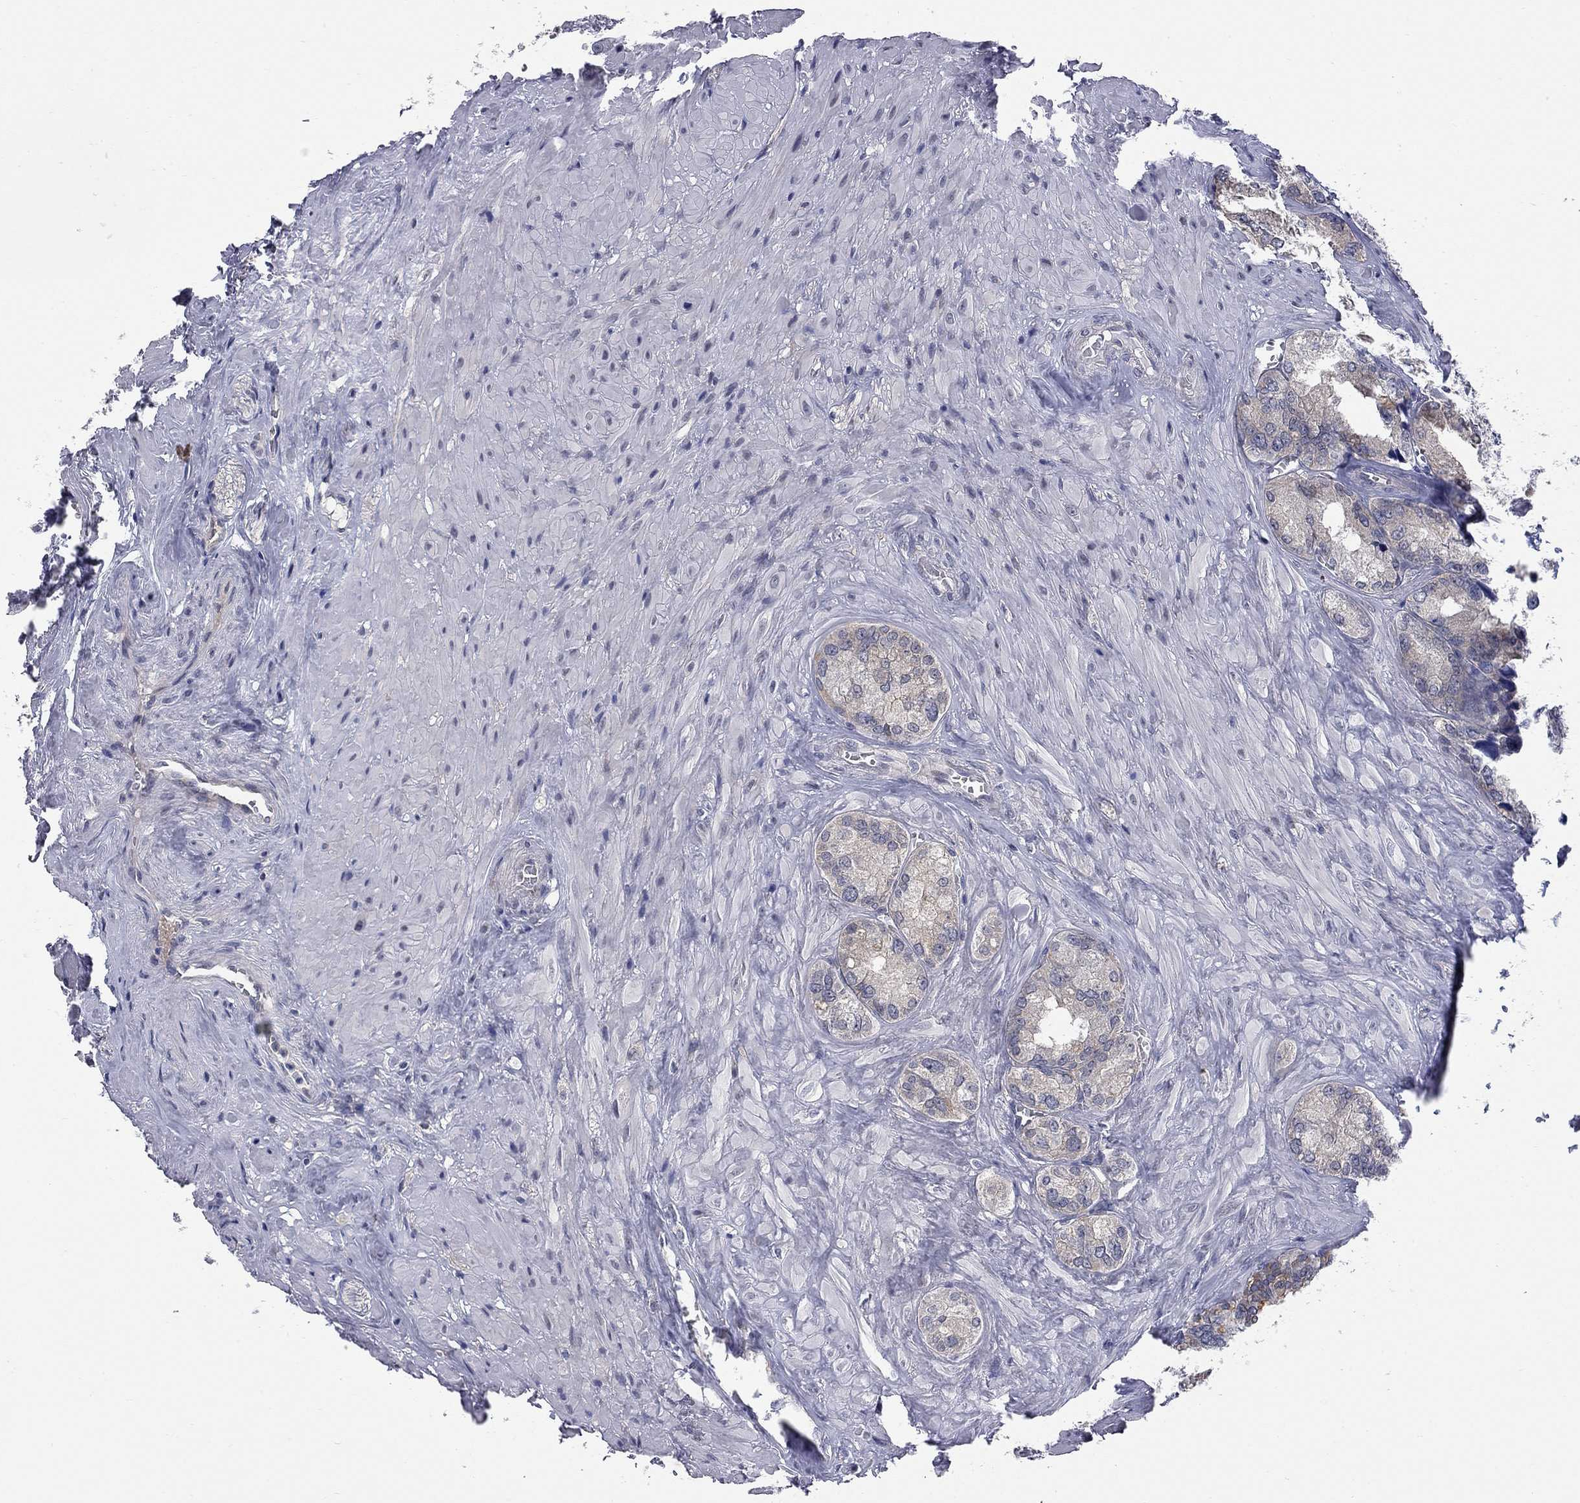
{"staining": {"intensity": "moderate", "quantity": ">75%", "location": "cytoplasmic/membranous"}, "tissue": "seminal vesicle", "cell_type": "Glandular cells", "image_type": "normal", "snomed": [{"axis": "morphology", "description": "Normal tissue, NOS"}, {"axis": "topography", "description": "Seminal veicle"}], "caption": "Brown immunohistochemical staining in benign human seminal vesicle reveals moderate cytoplasmic/membranous positivity in about >75% of glandular cells. The staining was performed using DAB (3,3'-diaminobenzidine) to visualize the protein expression in brown, while the nuclei were stained in blue with hematoxylin (Magnification: 20x).", "gene": "ENSG00000255639", "patient": {"sex": "male", "age": 72}}